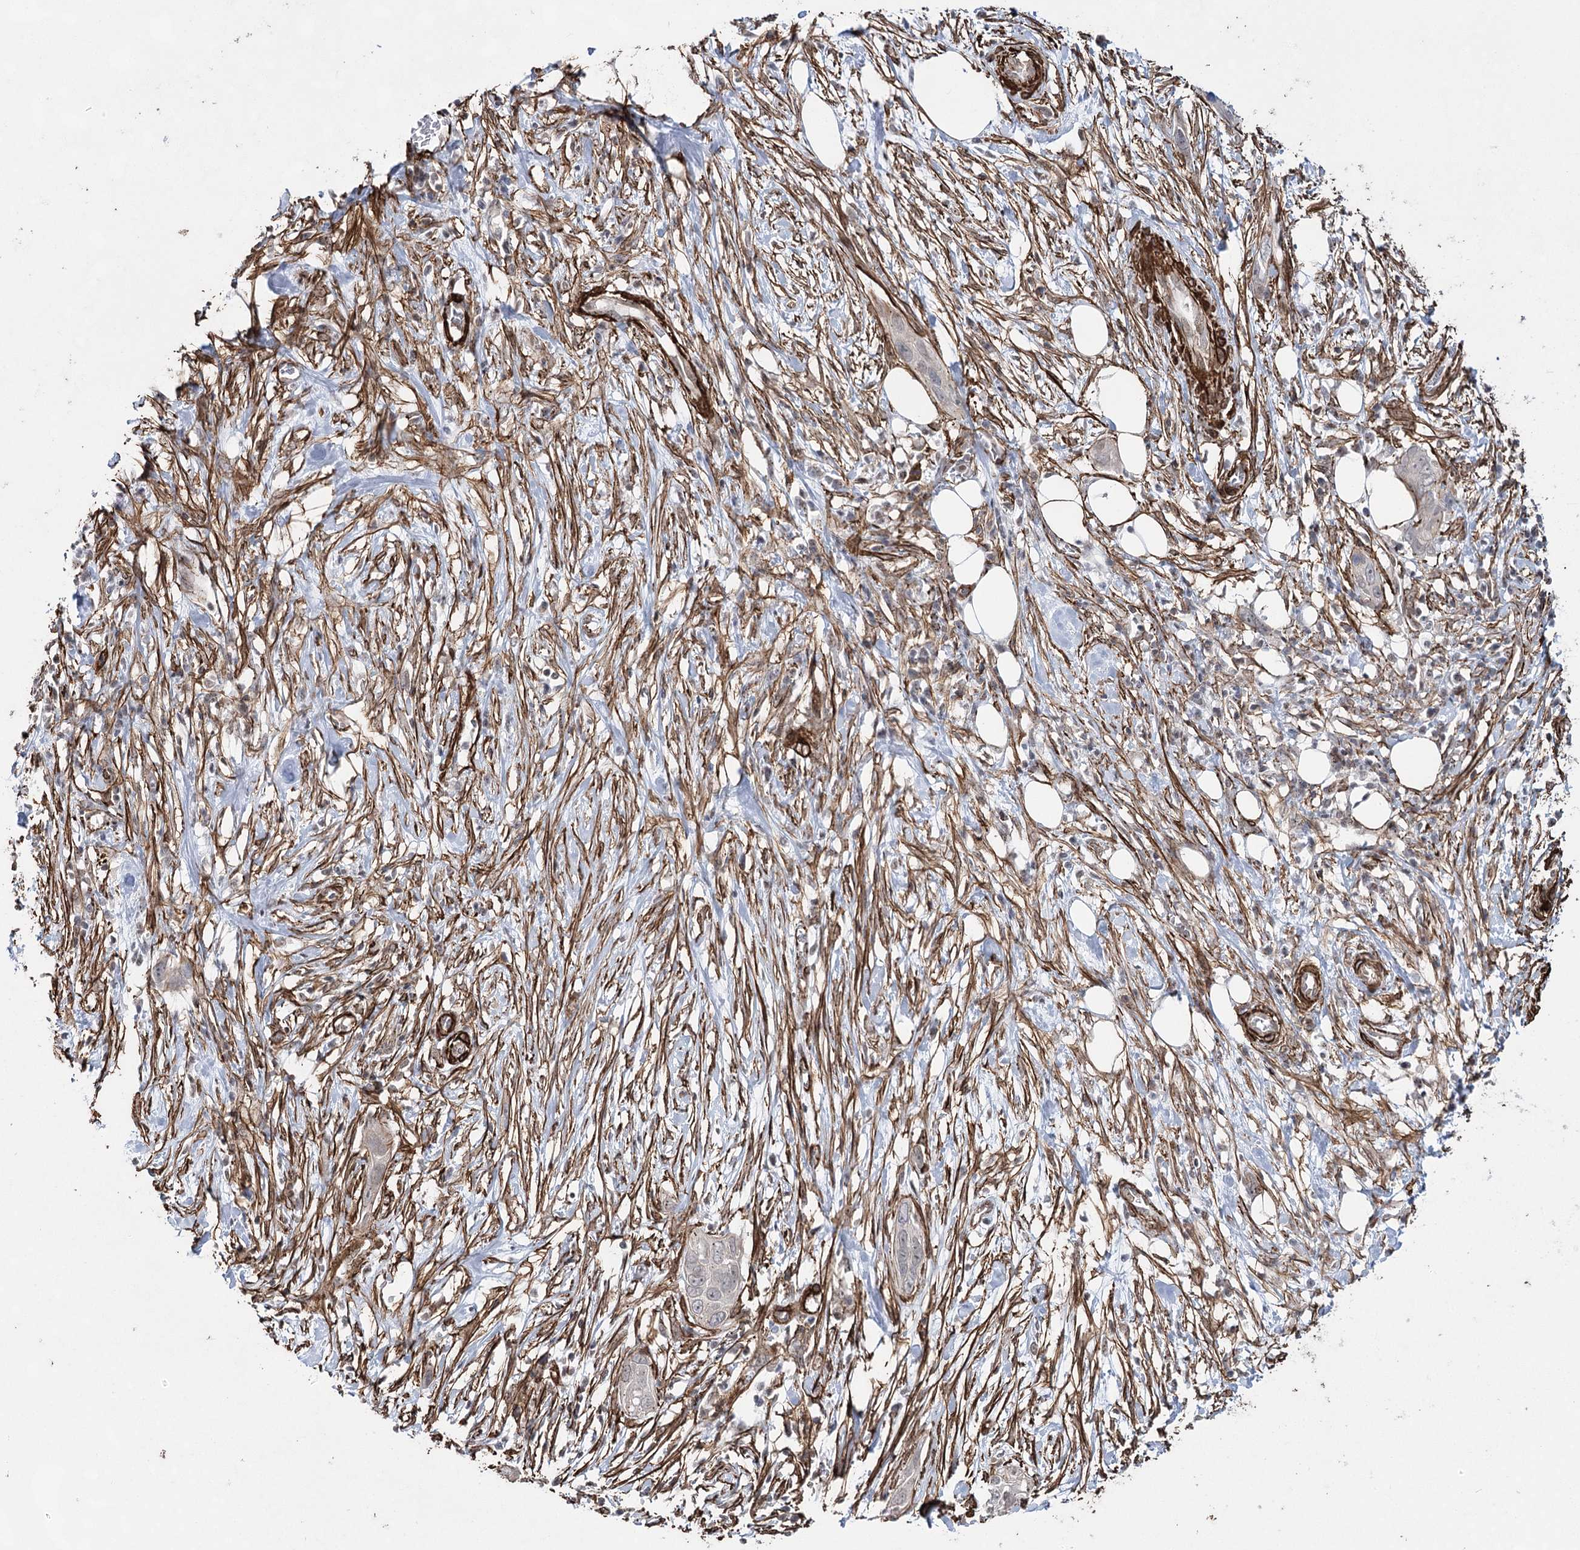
{"staining": {"intensity": "negative", "quantity": "none", "location": "none"}, "tissue": "pancreatic cancer", "cell_type": "Tumor cells", "image_type": "cancer", "snomed": [{"axis": "morphology", "description": "Adenocarcinoma, NOS"}, {"axis": "topography", "description": "Pancreas"}], "caption": "Tumor cells are negative for brown protein staining in adenocarcinoma (pancreatic).", "gene": "CWF19L1", "patient": {"sex": "female", "age": 60}}